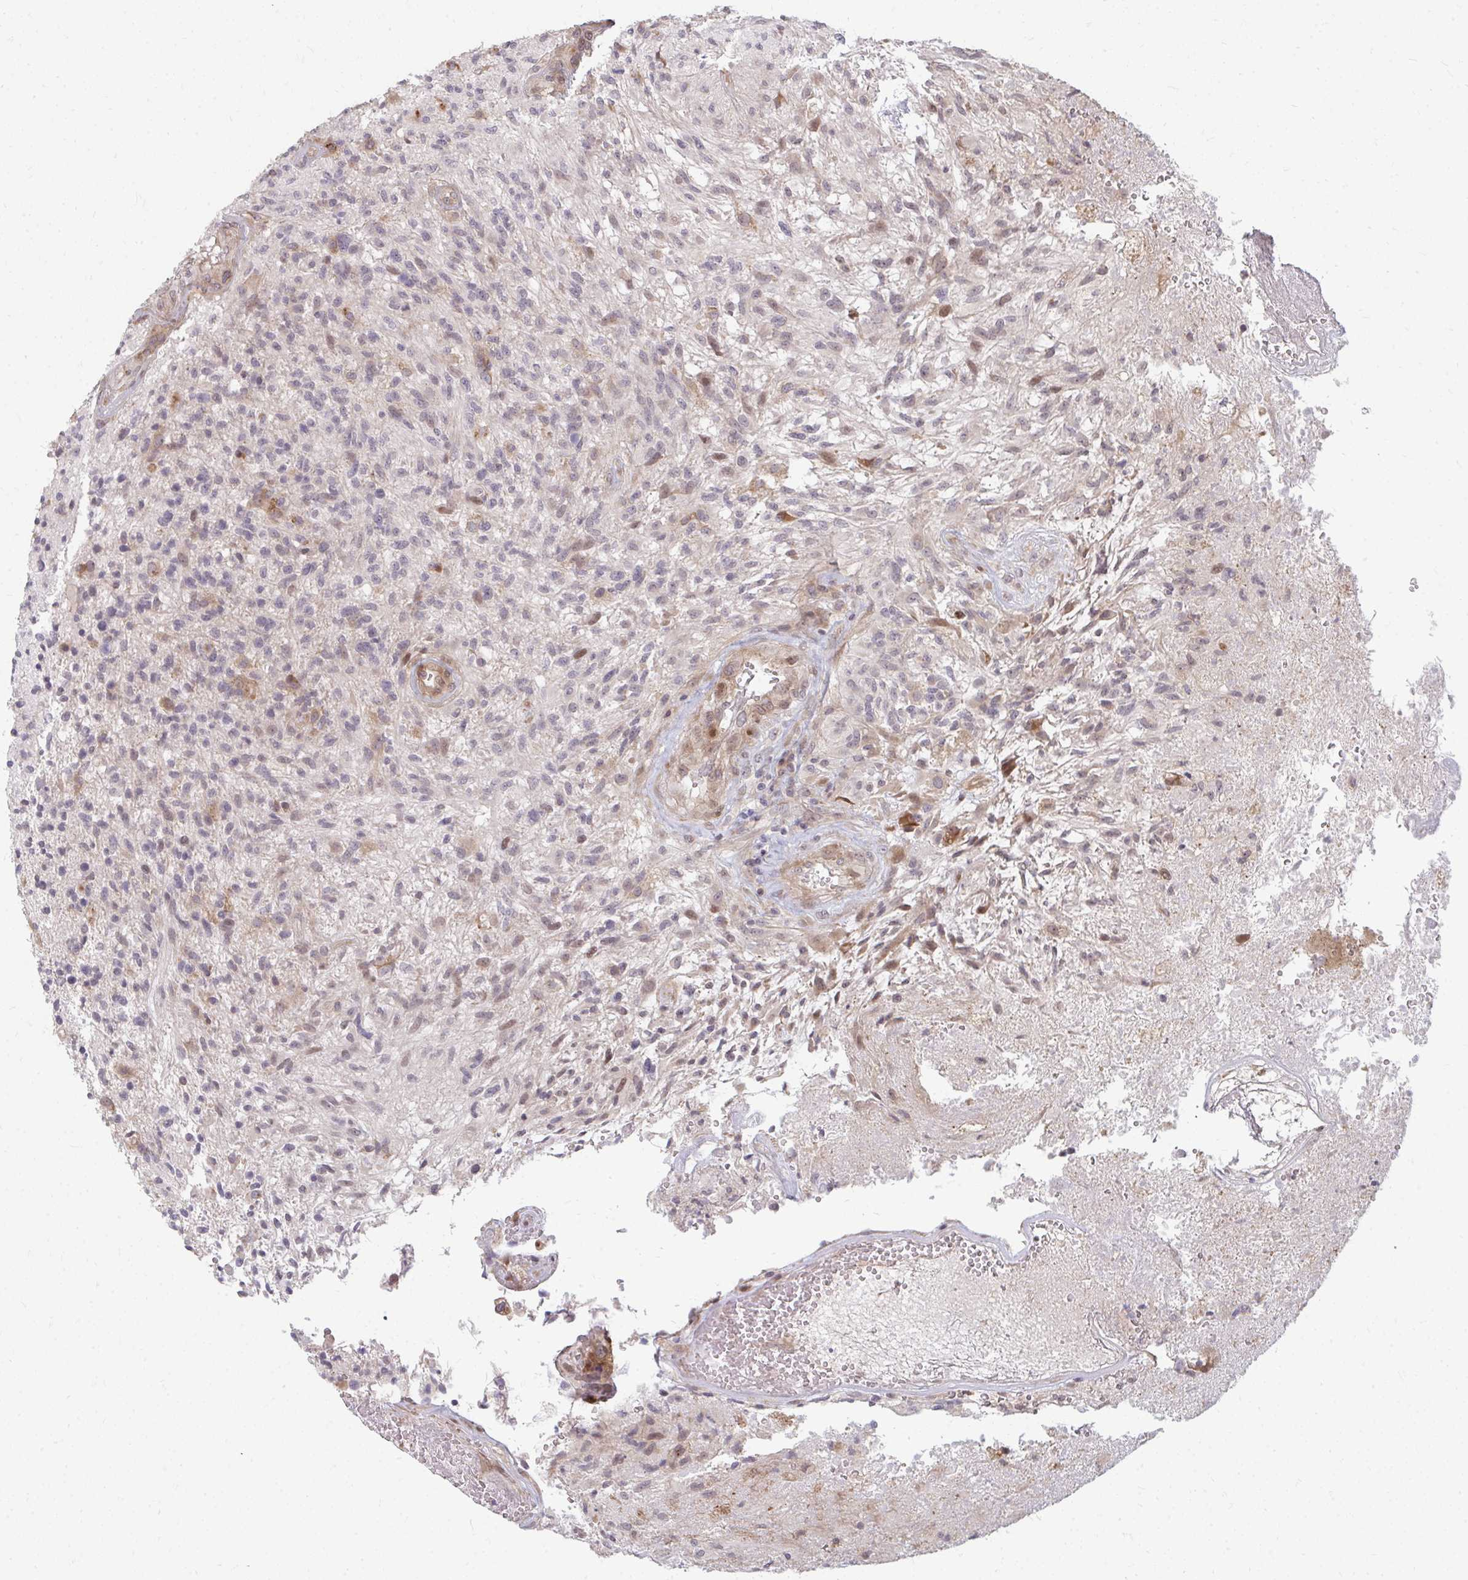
{"staining": {"intensity": "negative", "quantity": "none", "location": "none"}, "tissue": "glioma", "cell_type": "Tumor cells", "image_type": "cancer", "snomed": [{"axis": "morphology", "description": "Glioma, malignant, High grade"}, {"axis": "topography", "description": "Brain"}], "caption": "High magnification brightfield microscopy of glioma stained with DAB (brown) and counterstained with hematoxylin (blue): tumor cells show no significant expression.", "gene": "ZNF285", "patient": {"sex": "male", "age": 56}}